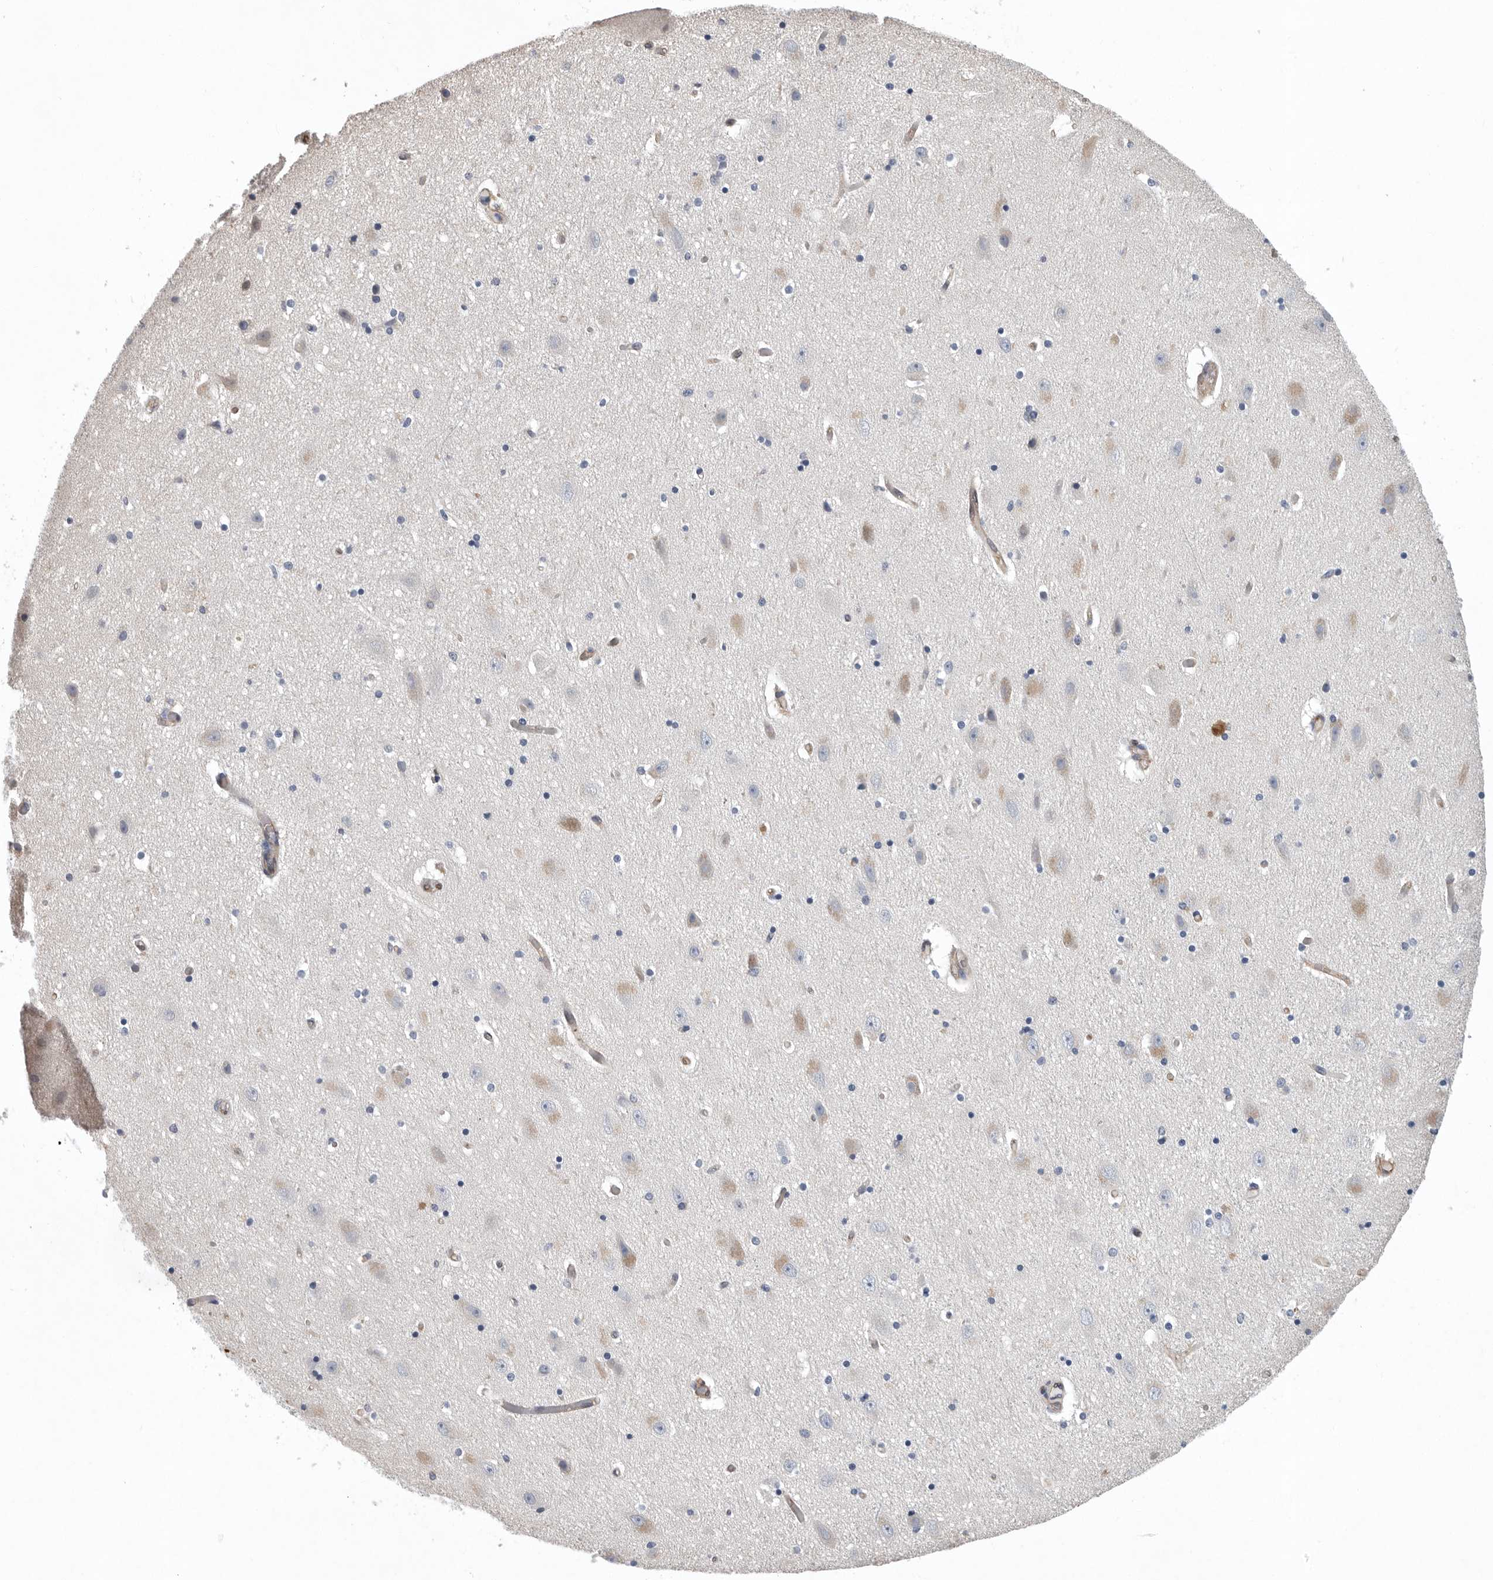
{"staining": {"intensity": "negative", "quantity": "none", "location": "none"}, "tissue": "hippocampus", "cell_type": "Glial cells", "image_type": "normal", "snomed": [{"axis": "morphology", "description": "Normal tissue, NOS"}, {"axis": "topography", "description": "Hippocampus"}], "caption": "The immunohistochemistry (IHC) histopathology image has no significant positivity in glial cells of hippocampus. The staining is performed using DAB brown chromogen with nuclei counter-stained in using hematoxylin.", "gene": "PDCD4", "patient": {"sex": "female", "age": 54}}